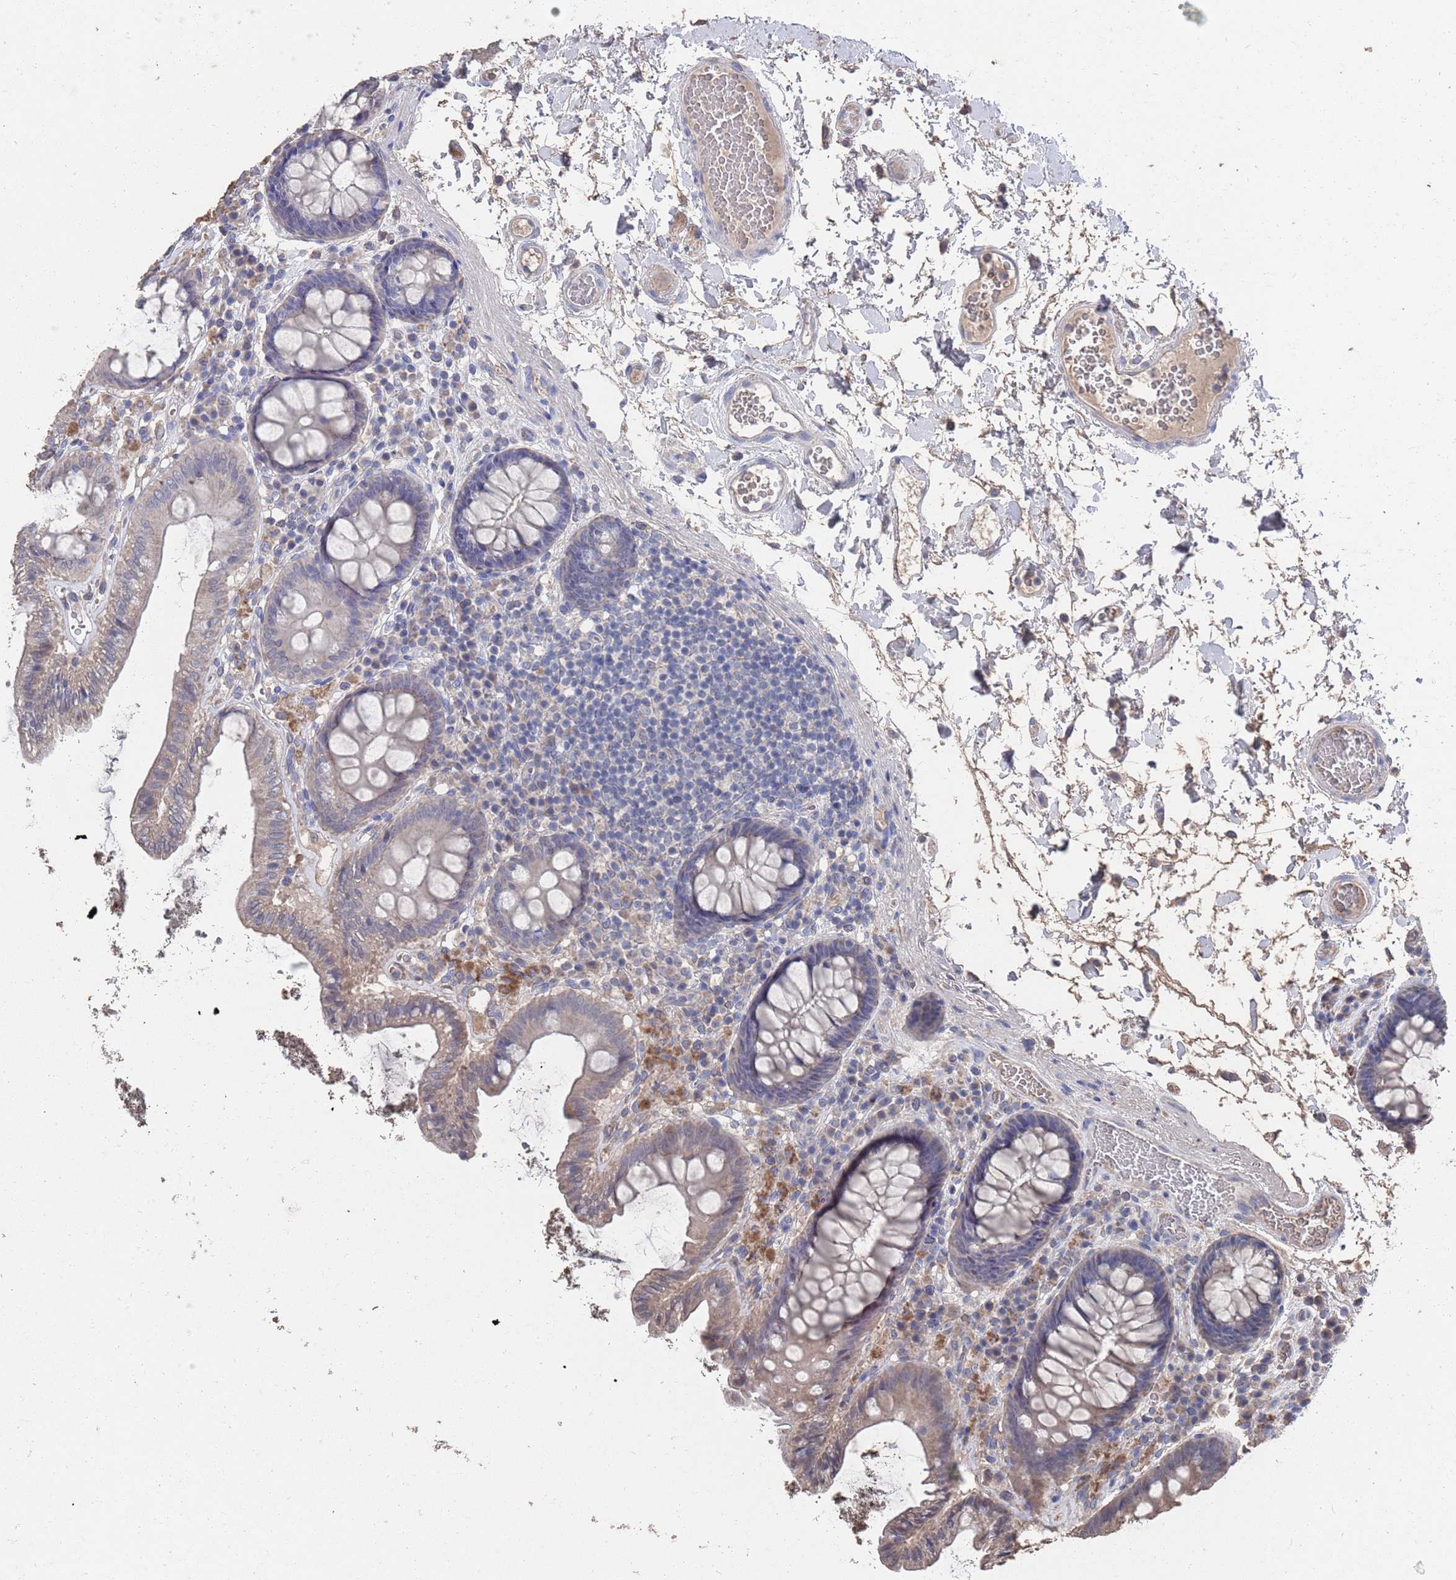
{"staining": {"intensity": "weak", "quantity": ">75%", "location": "cytoplasmic/membranous"}, "tissue": "colon", "cell_type": "Endothelial cells", "image_type": "normal", "snomed": [{"axis": "morphology", "description": "Normal tissue, NOS"}, {"axis": "topography", "description": "Colon"}], "caption": "The histopathology image demonstrates immunohistochemical staining of unremarkable colon. There is weak cytoplasmic/membranous staining is identified in approximately >75% of endothelial cells. The protein is shown in brown color, while the nuclei are stained blue.", "gene": "BTBD18", "patient": {"sex": "male", "age": 84}}